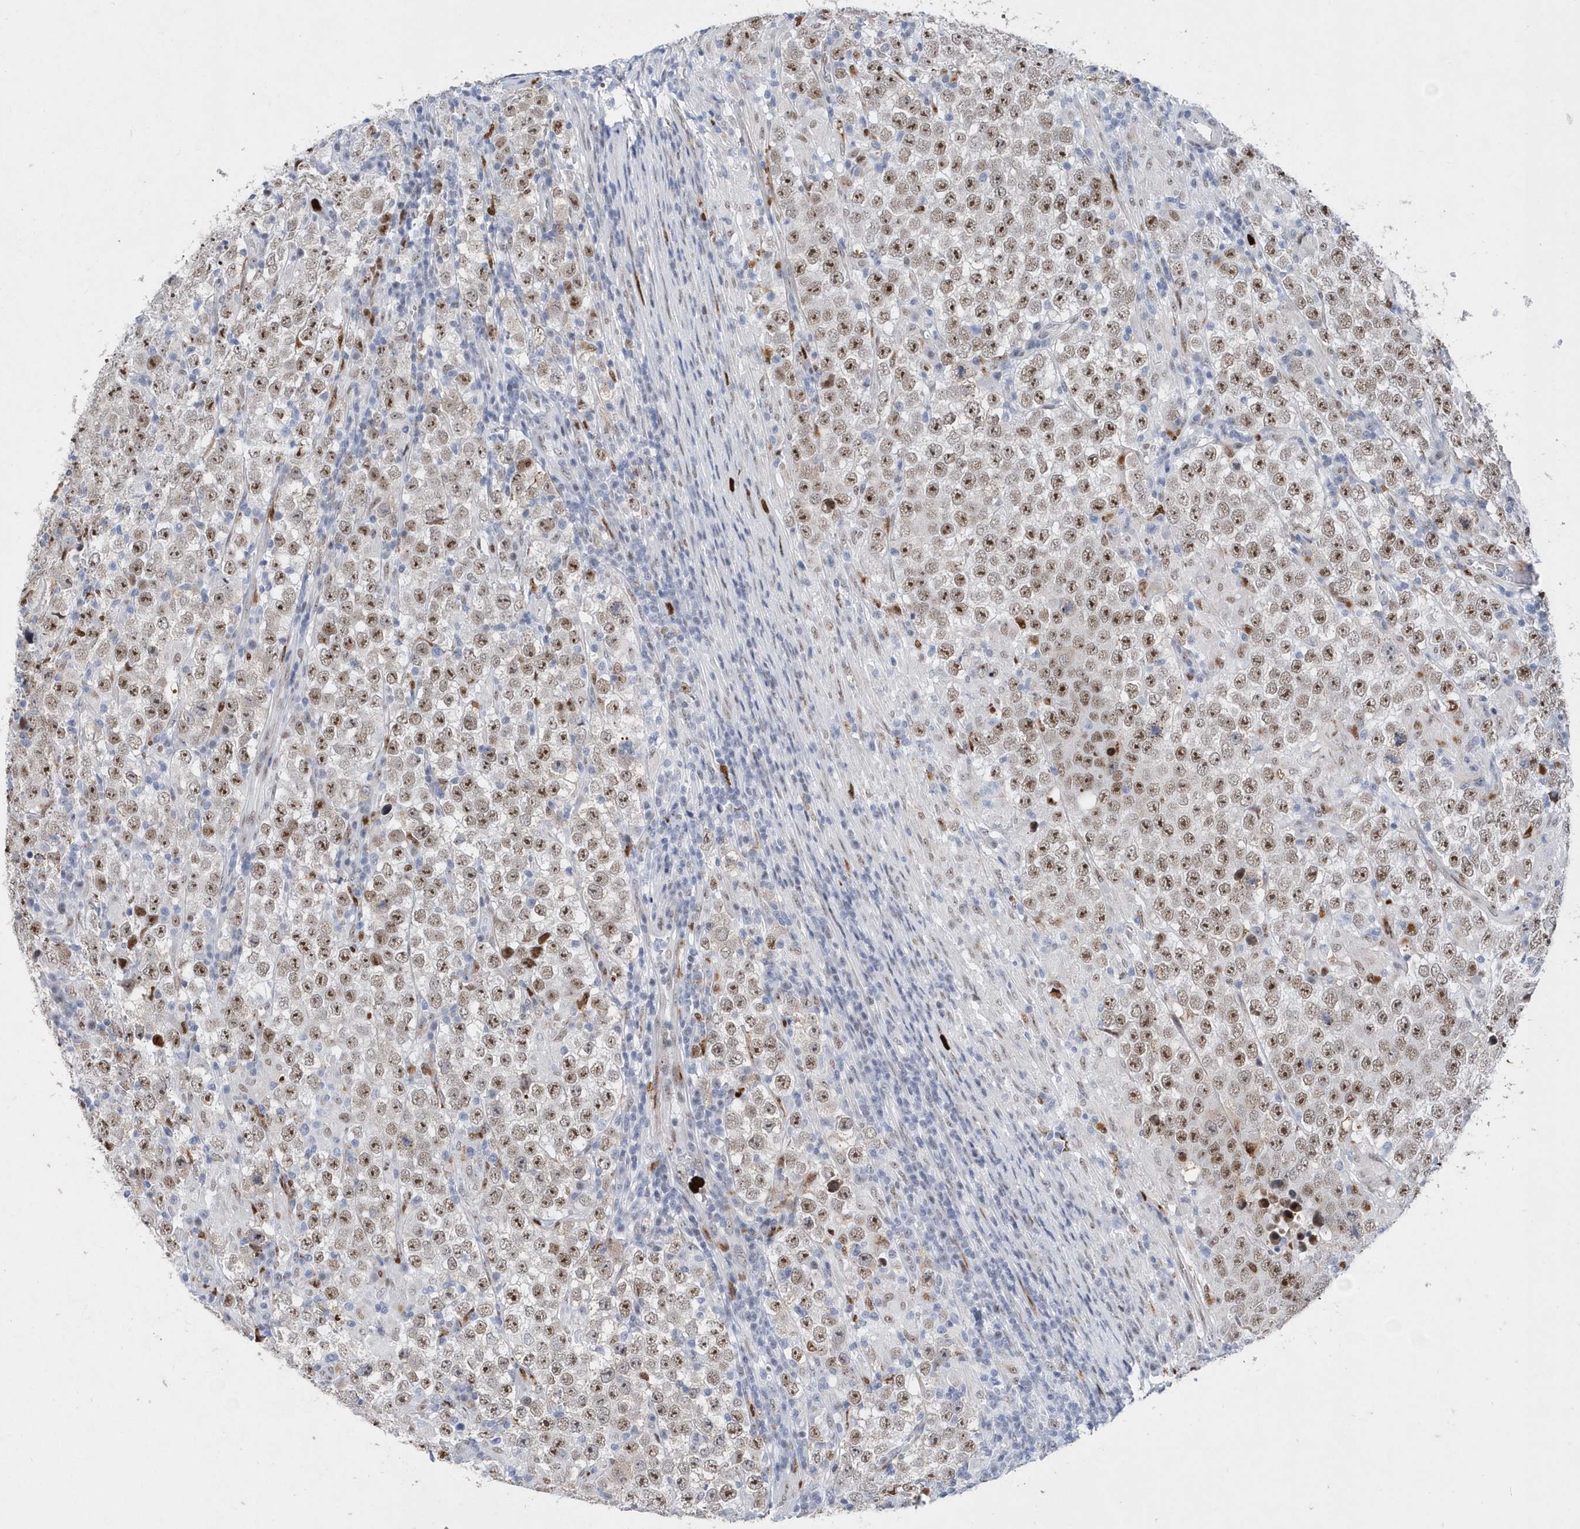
{"staining": {"intensity": "moderate", "quantity": ">75%", "location": "nuclear"}, "tissue": "testis cancer", "cell_type": "Tumor cells", "image_type": "cancer", "snomed": [{"axis": "morphology", "description": "Normal tissue, NOS"}, {"axis": "morphology", "description": "Urothelial carcinoma, High grade"}, {"axis": "morphology", "description": "Seminoma, NOS"}, {"axis": "morphology", "description": "Carcinoma, Embryonal, NOS"}, {"axis": "topography", "description": "Urinary bladder"}, {"axis": "topography", "description": "Testis"}], "caption": "A high-resolution micrograph shows immunohistochemistry staining of urothelial carcinoma (high-grade) (testis), which displays moderate nuclear staining in approximately >75% of tumor cells.", "gene": "RPP30", "patient": {"sex": "male", "age": 41}}